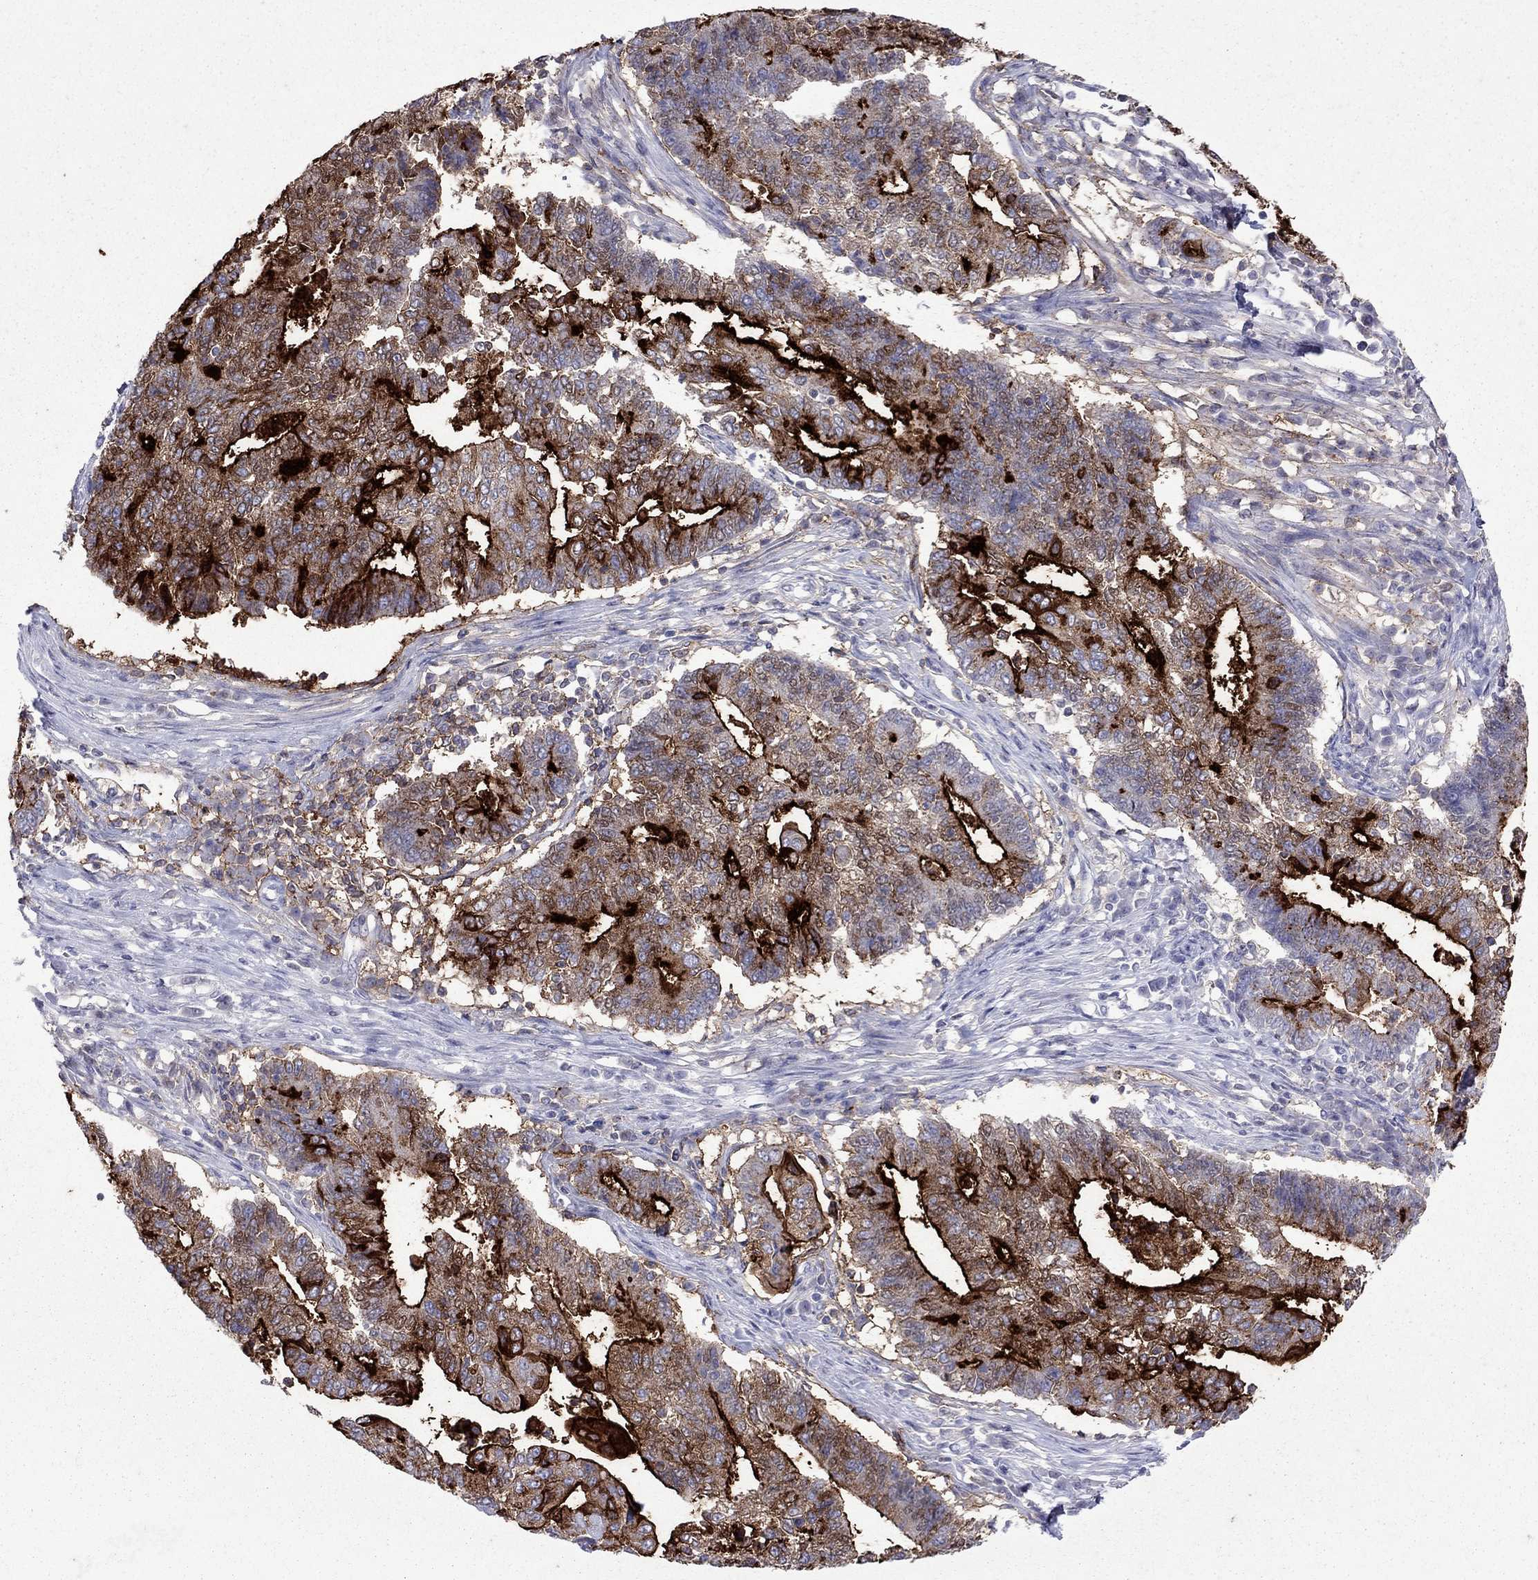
{"staining": {"intensity": "strong", "quantity": "25%-75%", "location": "cytoplasmic/membranous"}, "tissue": "endometrial cancer", "cell_type": "Tumor cells", "image_type": "cancer", "snomed": [{"axis": "morphology", "description": "Adenocarcinoma, NOS"}, {"axis": "topography", "description": "Uterus"}, {"axis": "topography", "description": "Endometrium"}], "caption": "Human adenocarcinoma (endometrial) stained with a brown dye demonstrates strong cytoplasmic/membranous positive staining in approximately 25%-75% of tumor cells.", "gene": "MUC16", "patient": {"sex": "female", "age": 54}}